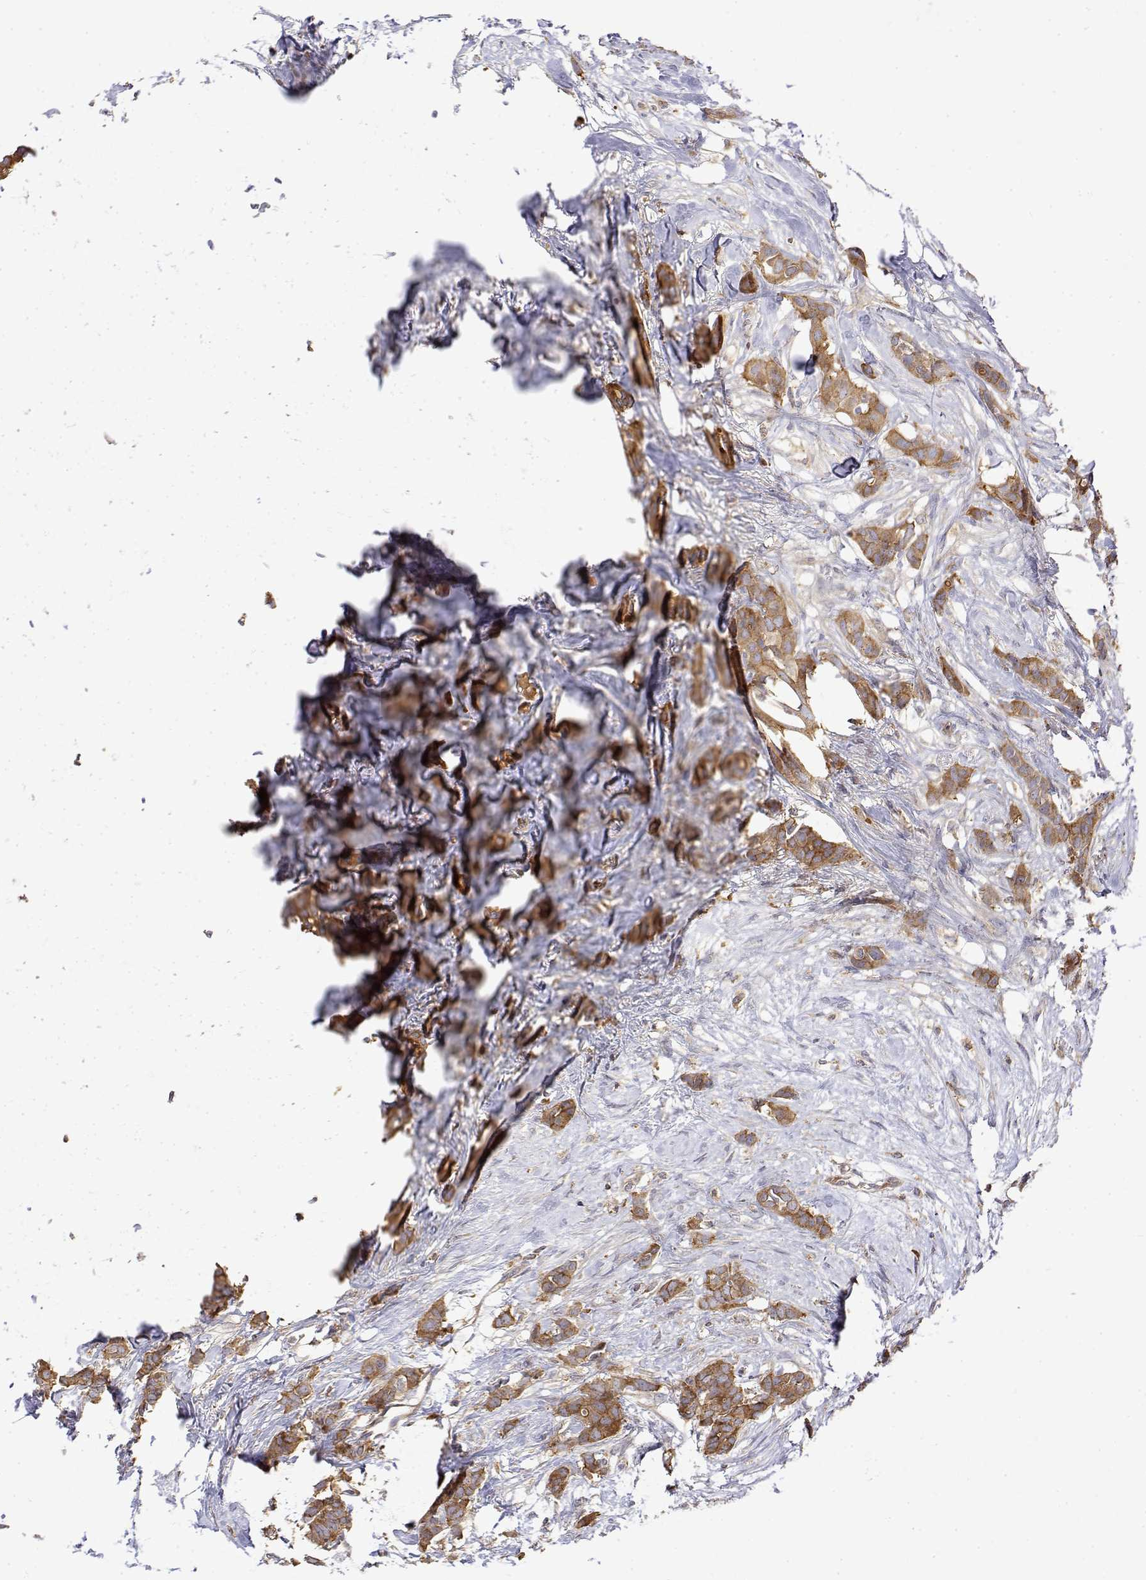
{"staining": {"intensity": "moderate", "quantity": ">75%", "location": "cytoplasmic/membranous"}, "tissue": "breast cancer", "cell_type": "Tumor cells", "image_type": "cancer", "snomed": [{"axis": "morphology", "description": "Duct carcinoma"}, {"axis": "topography", "description": "Breast"}], "caption": "Breast cancer (intraductal carcinoma) stained with a protein marker displays moderate staining in tumor cells.", "gene": "PACSIN2", "patient": {"sex": "female", "age": 62}}